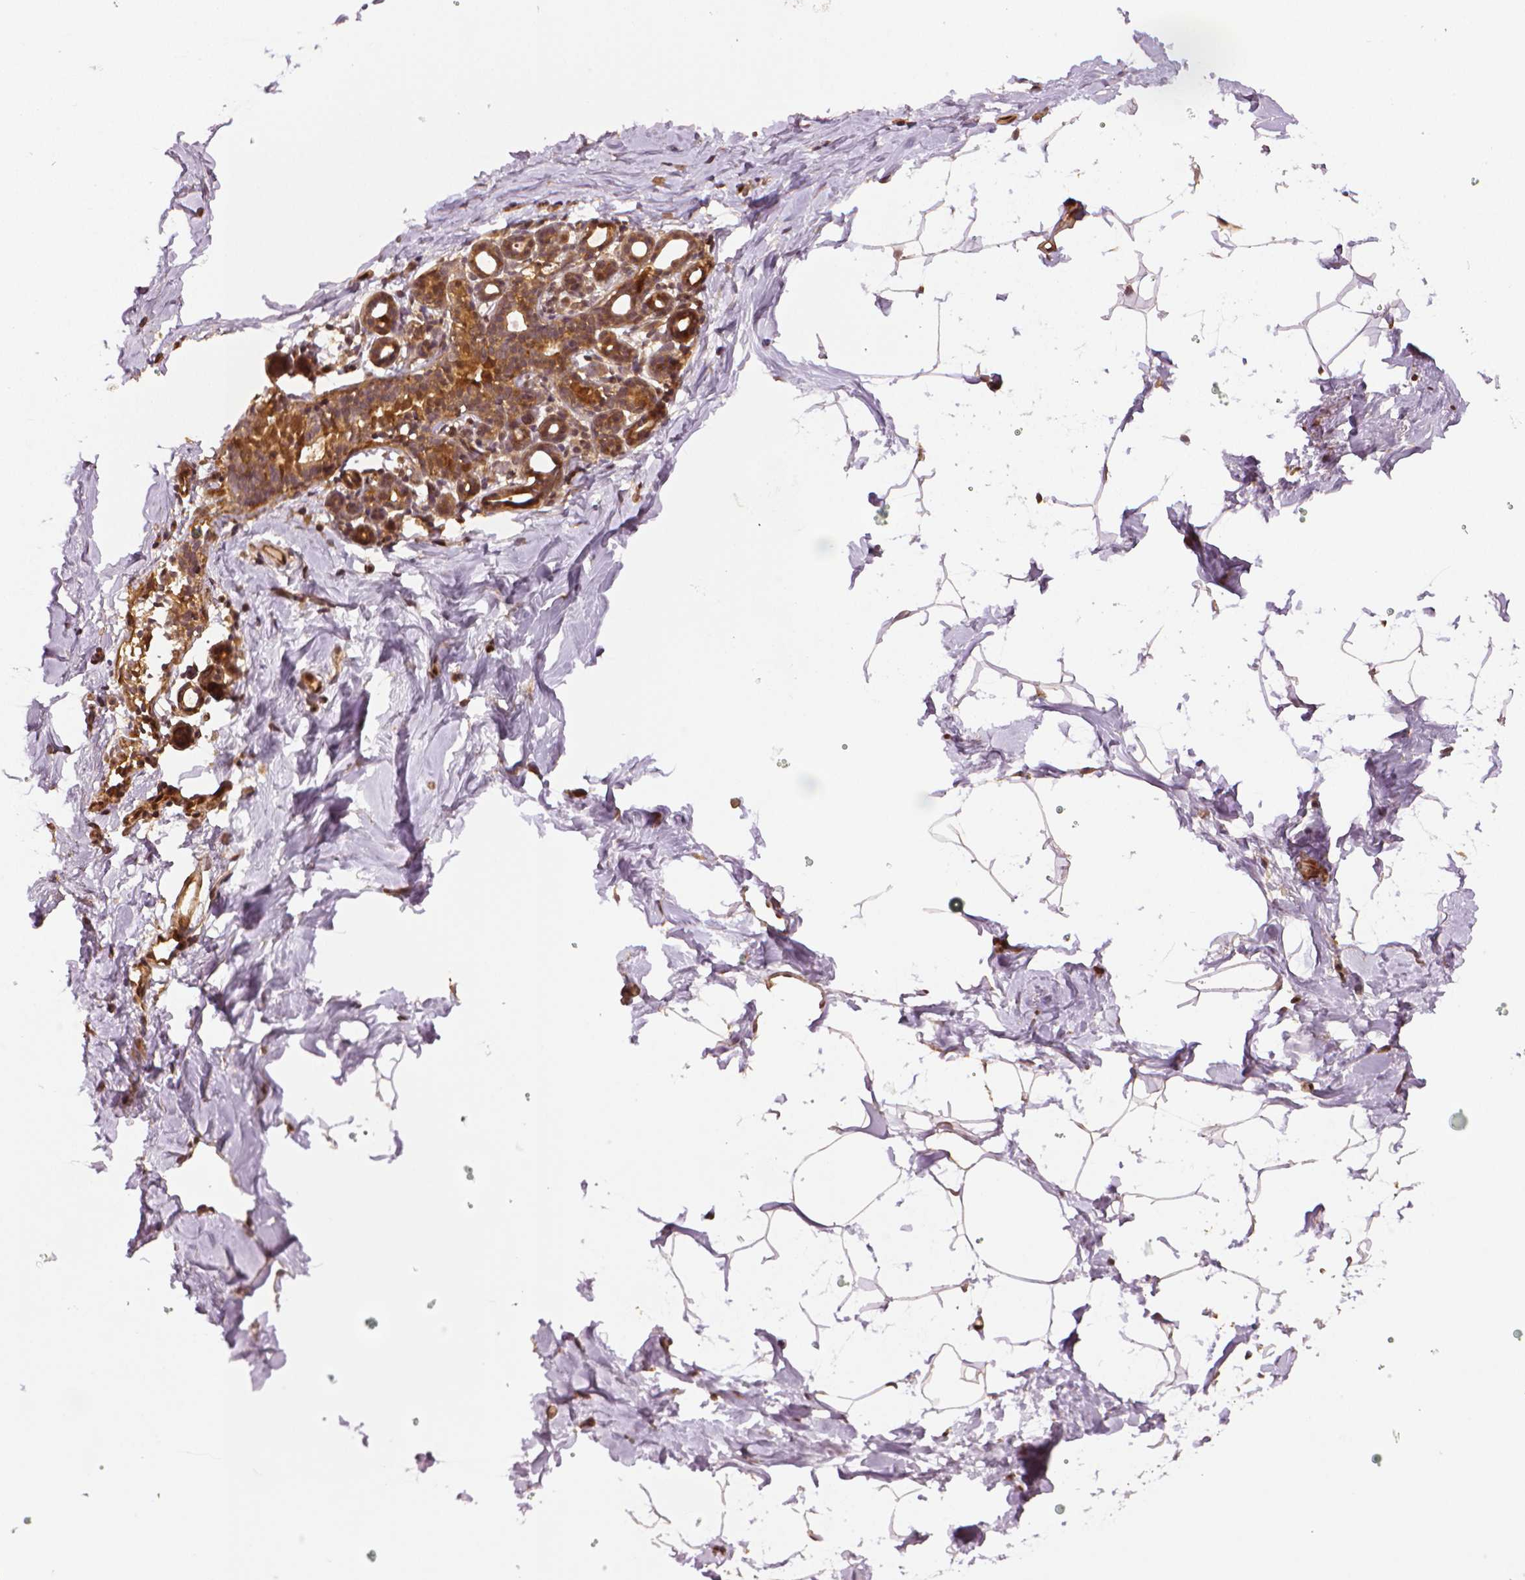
{"staining": {"intensity": "strong", "quantity": ">75%", "location": "cytoplasmic/membranous,nuclear"}, "tissue": "breast", "cell_type": "Adipocytes", "image_type": "normal", "snomed": [{"axis": "morphology", "description": "Normal tissue, NOS"}, {"axis": "topography", "description": "Breast"}], "caption": "Unremarkable breast reveals strong cytoplasmic/membranous,nuclear positivity in approximately >75% of adipocytes, visualized by immunohistochemistry. (DAB (3,3'-diaminobenzidine) = brown stain, brightfield microscopy at high magnification).", "gene": "STAT3", "patient": {"sex": "female", "age": 32}}